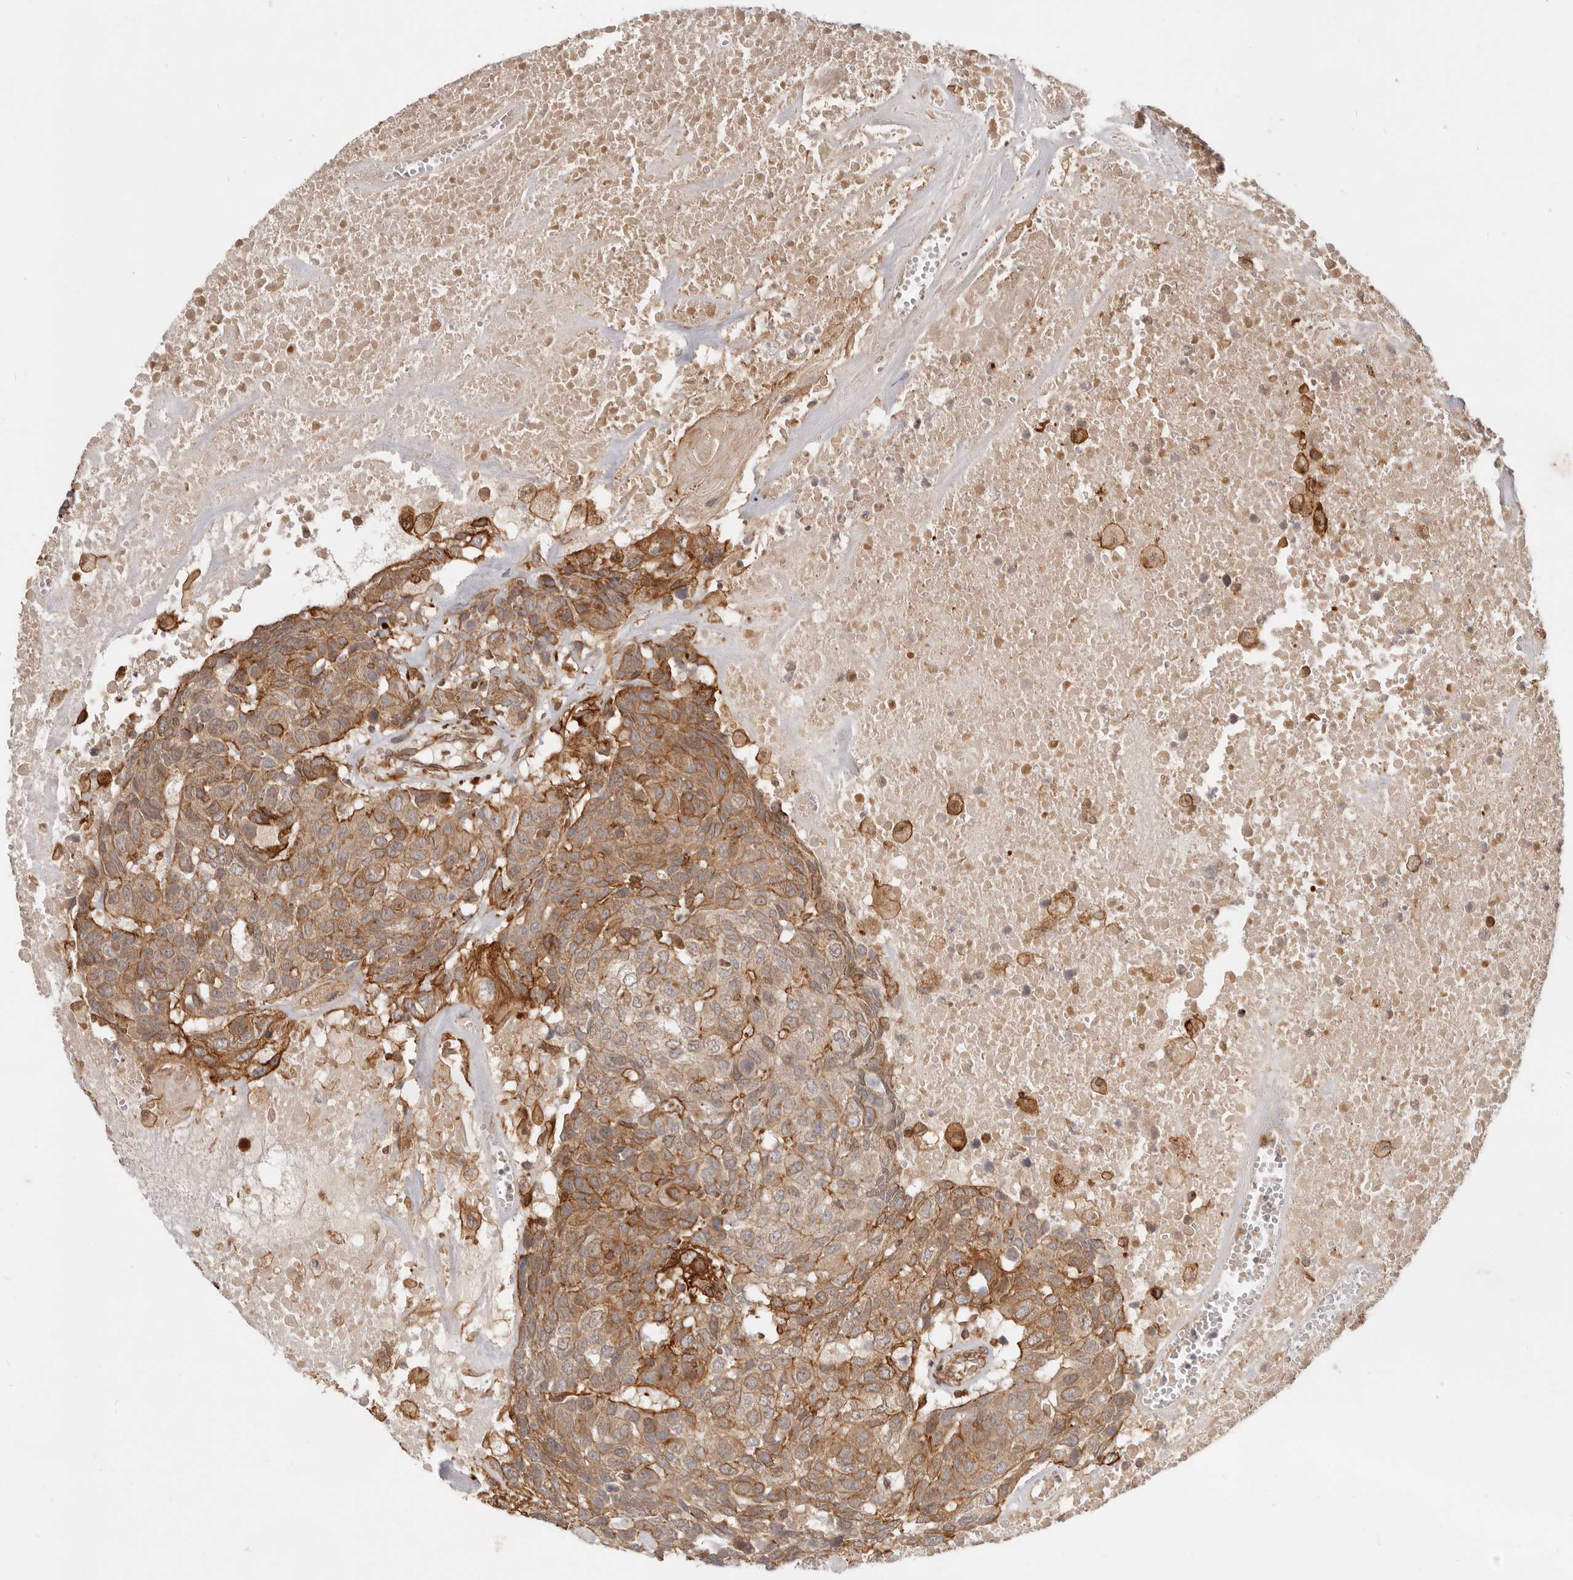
{"staining": {"intensity": "moderate", "quantity": ">75%", "location": "cytoplasmic/membranous"}, "tissue": "head and neck cancer", "cell_type": "Tumor cells", "image_type": "cancer", "snomed": [{"axis": "morphology", "description": "Squamous cell carcinoma, NOS"}, {"axis": "topography", "description": "Head-Neck"}], "caption": "This photomicrograph reveals head and neck cancer stained with immunohistochemistry (IHC) to label a protein in brown. The cytoplasmic/membranous of tumor cells show moderate positivity for the protein. Nuclei are counter-stained blue.", "gene": "UFSP1", "patient": {"sex": "male", "age": 66}}